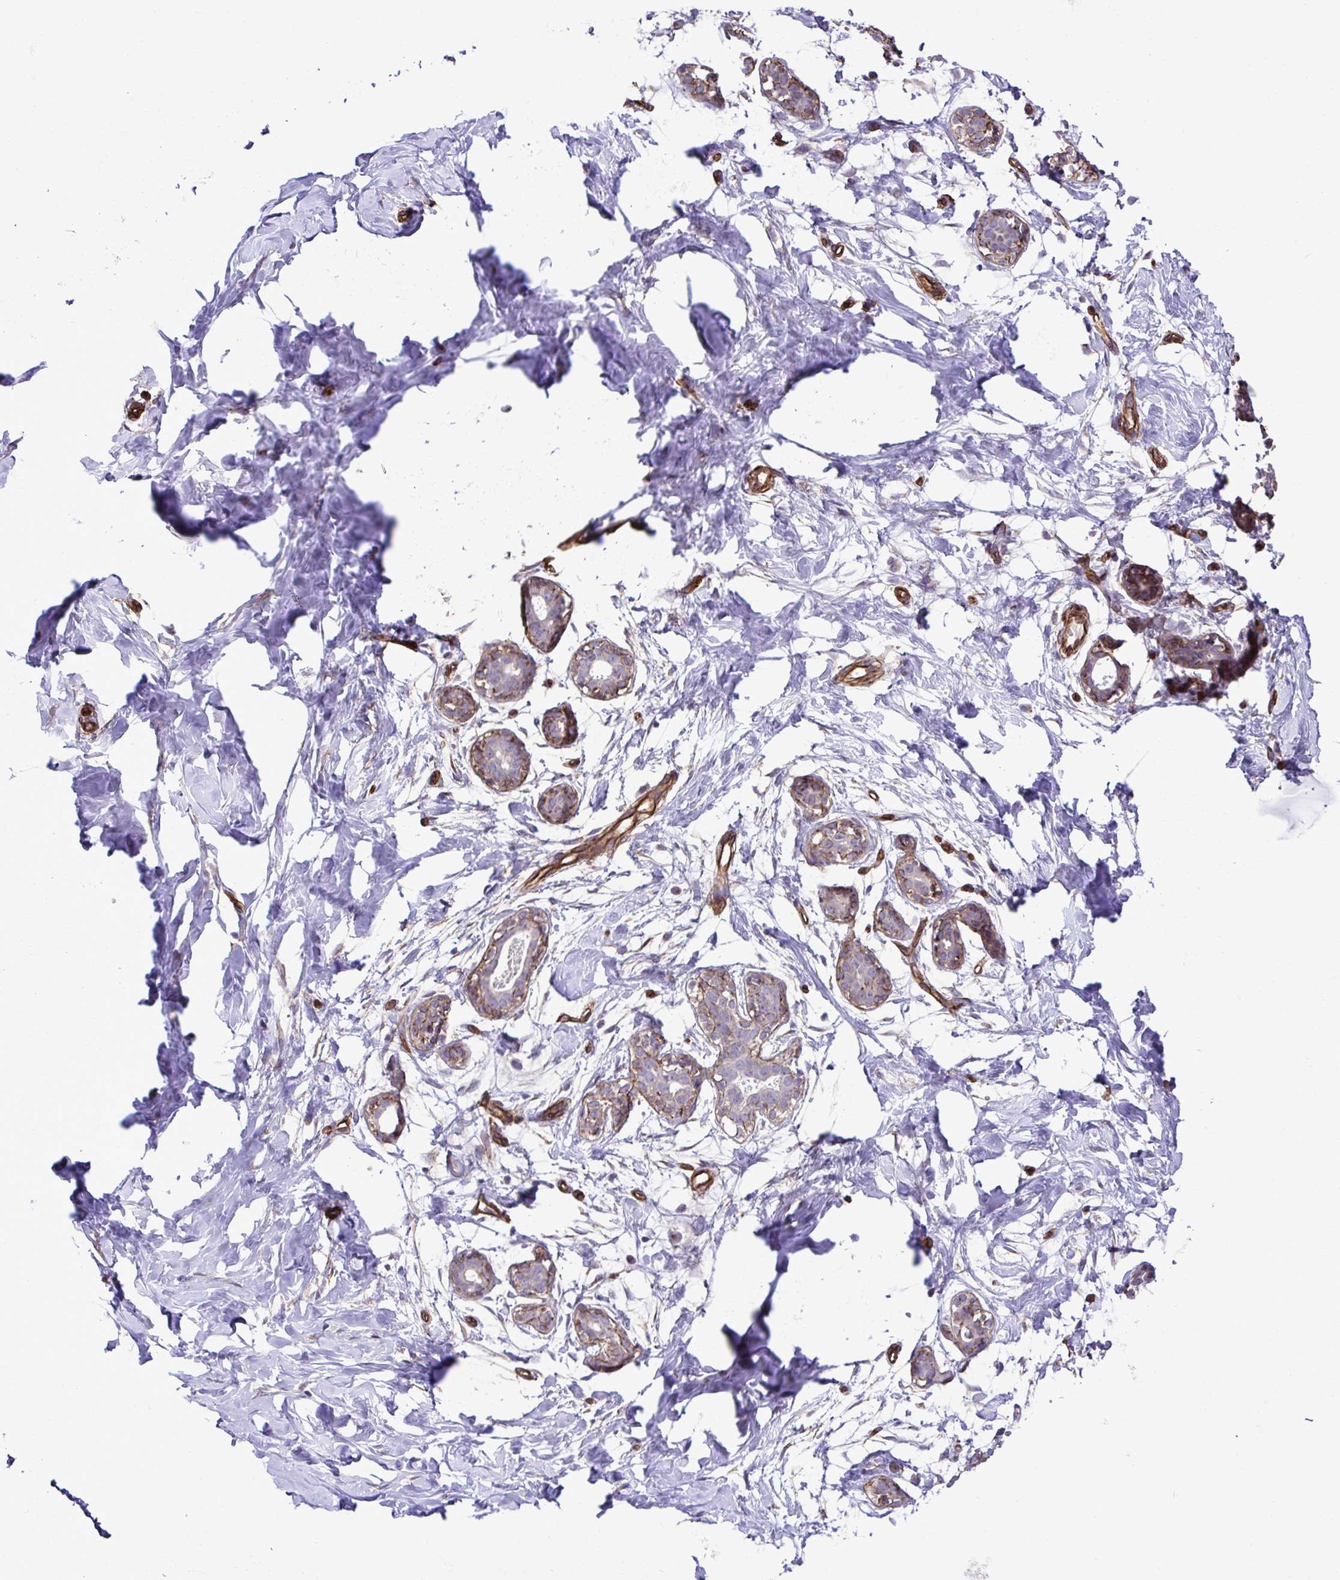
{"staining": {"intensity": "negative", "quantity": "none", "location": "none"}, "tissue": "breast", "cell_type": "Adipocytes", "image_type": "normal", "snomed": [{"axis": "morphology", "description": "Normal tissue, NOS"}, {"axis": "topography", "description": "Breast"}], "caption": "A high-resolution micrograph shows IHC staining of unremarkable breast, which reveals no significant staining in adipocytes.", "gene": "TRIM52", "patient": {"sex": "female", "age": 27}}